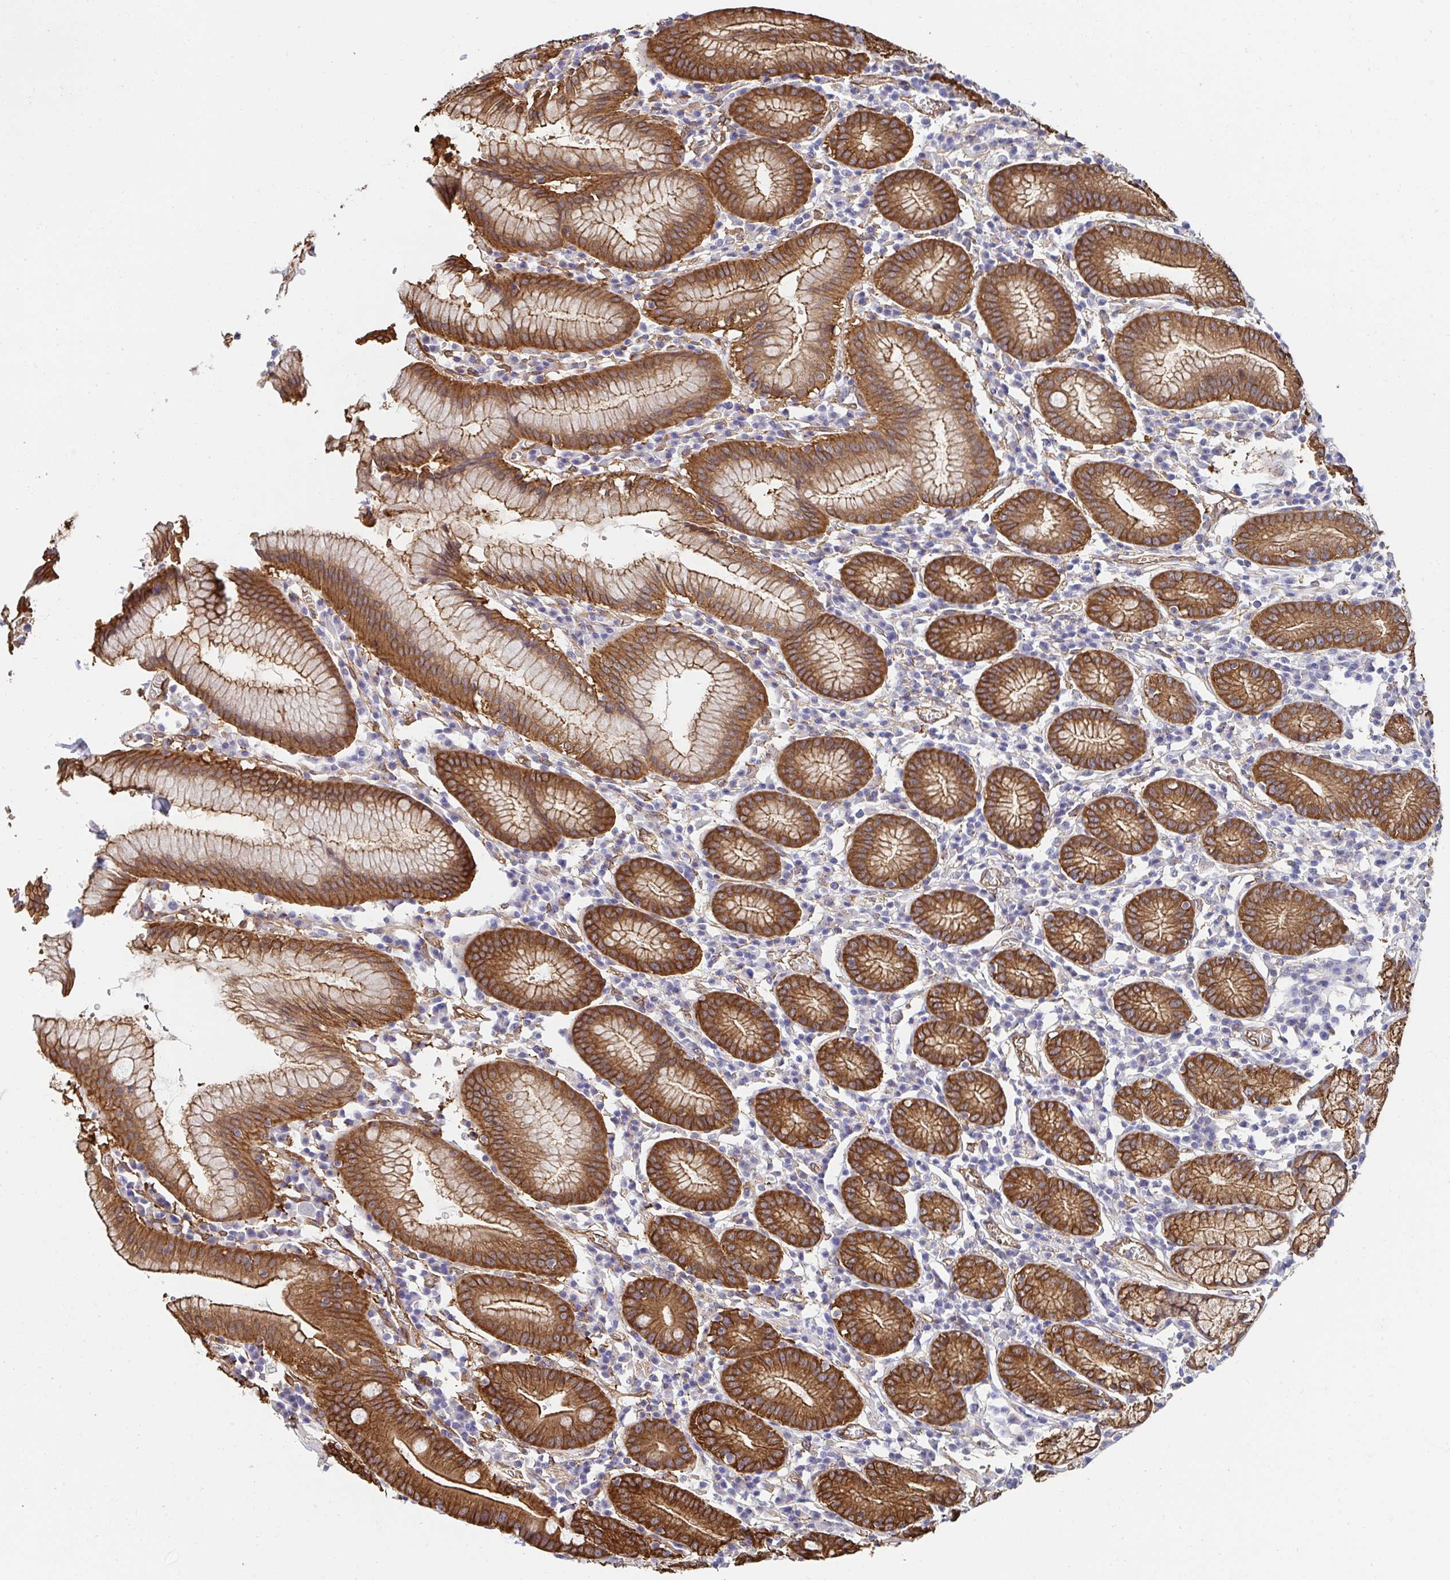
{"staining": {"intensity": "strong", "quantity": ">75%", "location": "cytoplasmic/membranous"}, "tissue": "stomach", "cell_type": "Glandular cells", "image_type": "normal", "snomed": [{"axis": "morphology", "description": "Normal tissue, NOS"}, {"axis": "topography", "description": "Stomach"}], "caption": "Immunohistochemistry micrograph of normal stomach stained for a protein (brown), which demonstrates high levels of strong cytoplasmic/membranous staining in about >75% of glandular cells.", "gene": "CTTN", "patient": {"sex": "male", "age": 55}}